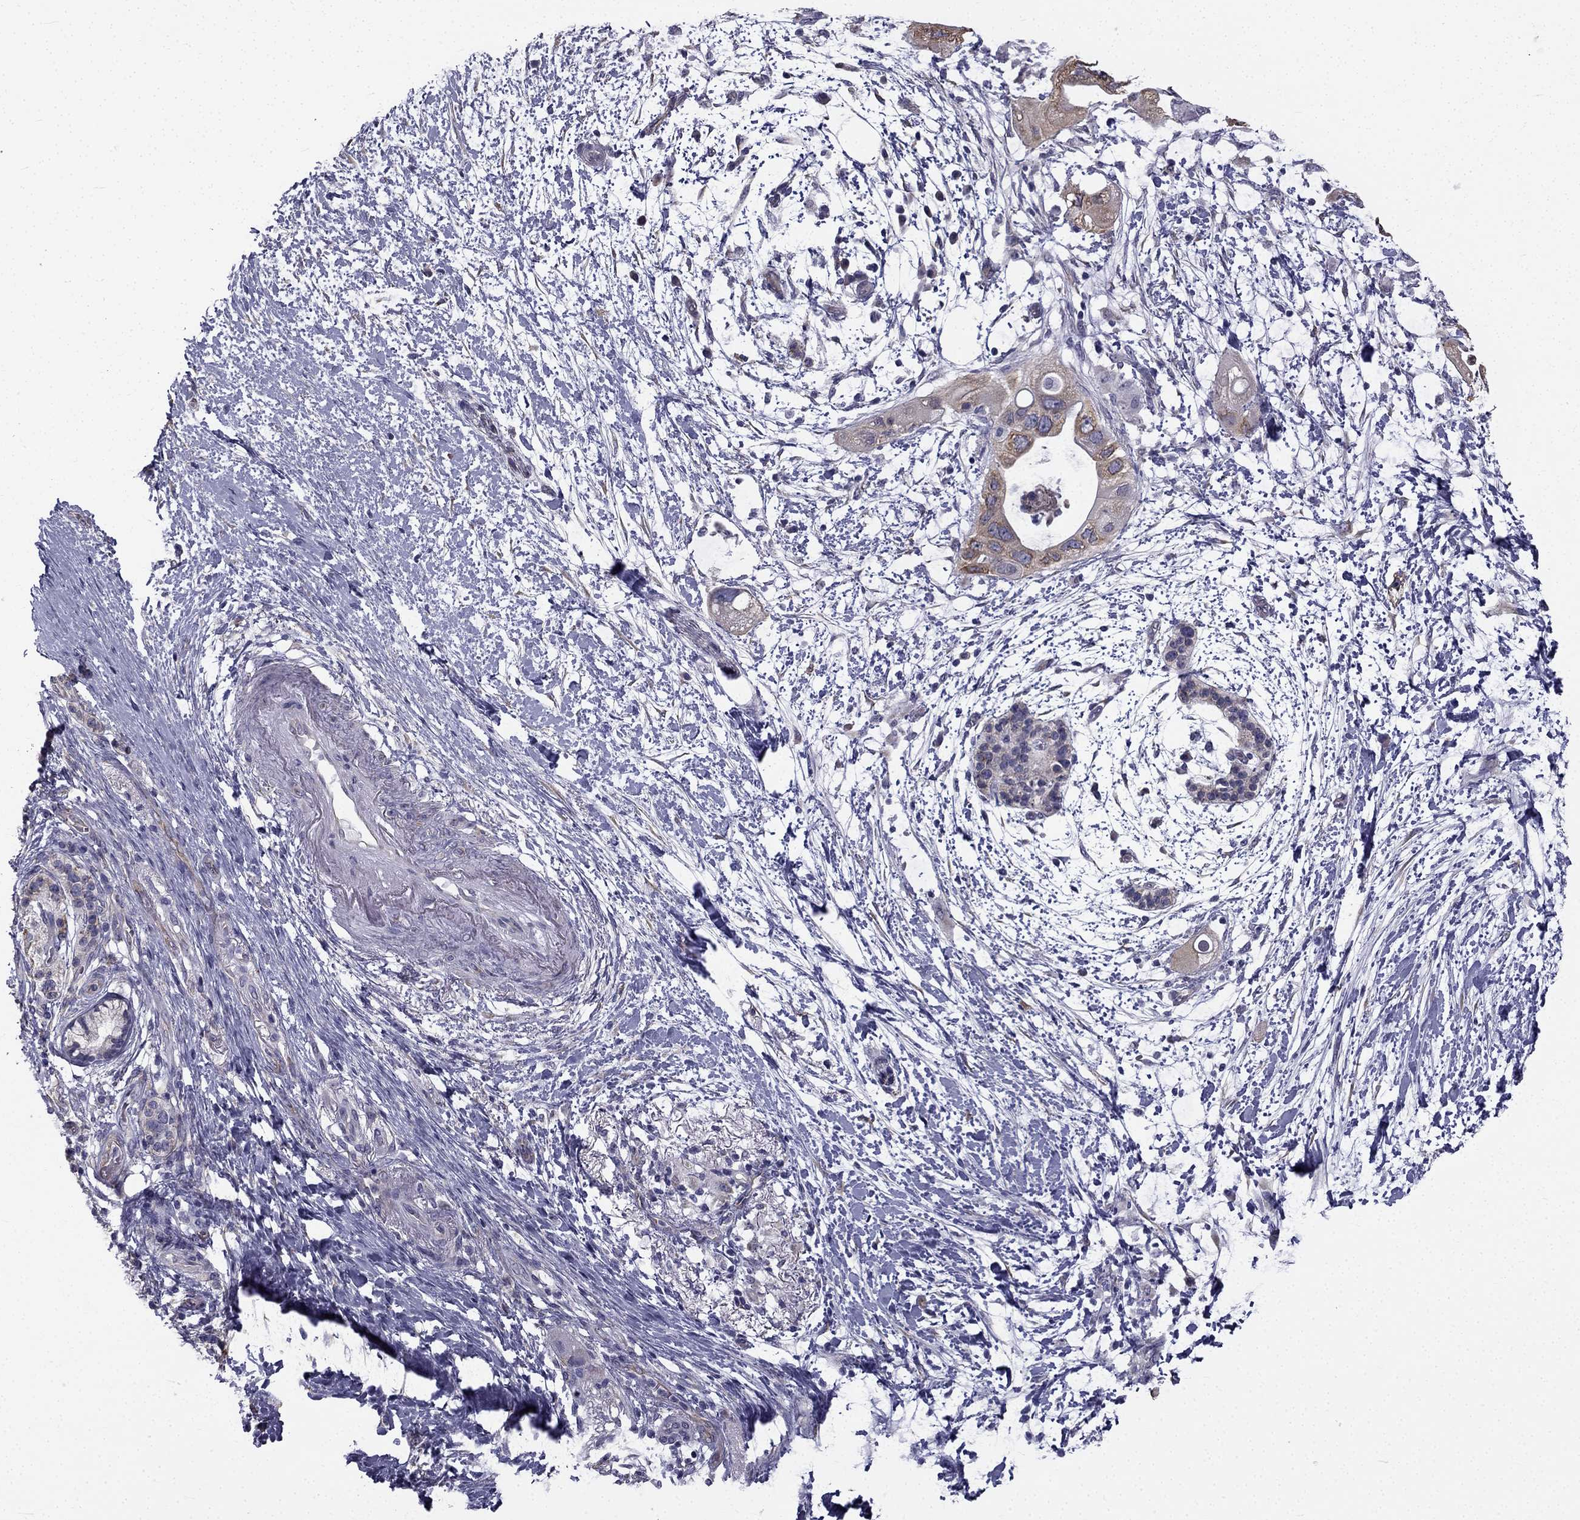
{"staining": {"intensity": "moderate", "quantity": "<25%", "location": "cytoplasmic/membranous"}, "tissue": "pancreatic cancer", "cell_type": "Tumor cells", "image_type": "cancer", "snomed": [{"axis": "morphology", "description": "Adenocarcinoma, NOS"}, {"axis": "topography", "description": "Pancreas"}], "caption": "Moderate cytoplasmic/membranous expression for a protein is appreciated in about <25% of tumor cells of adenocarcinoma (pancreatic) using immunohistochemistry.", "gene": "CCDC40", "patient": {"sex": "female", "age": 72}}